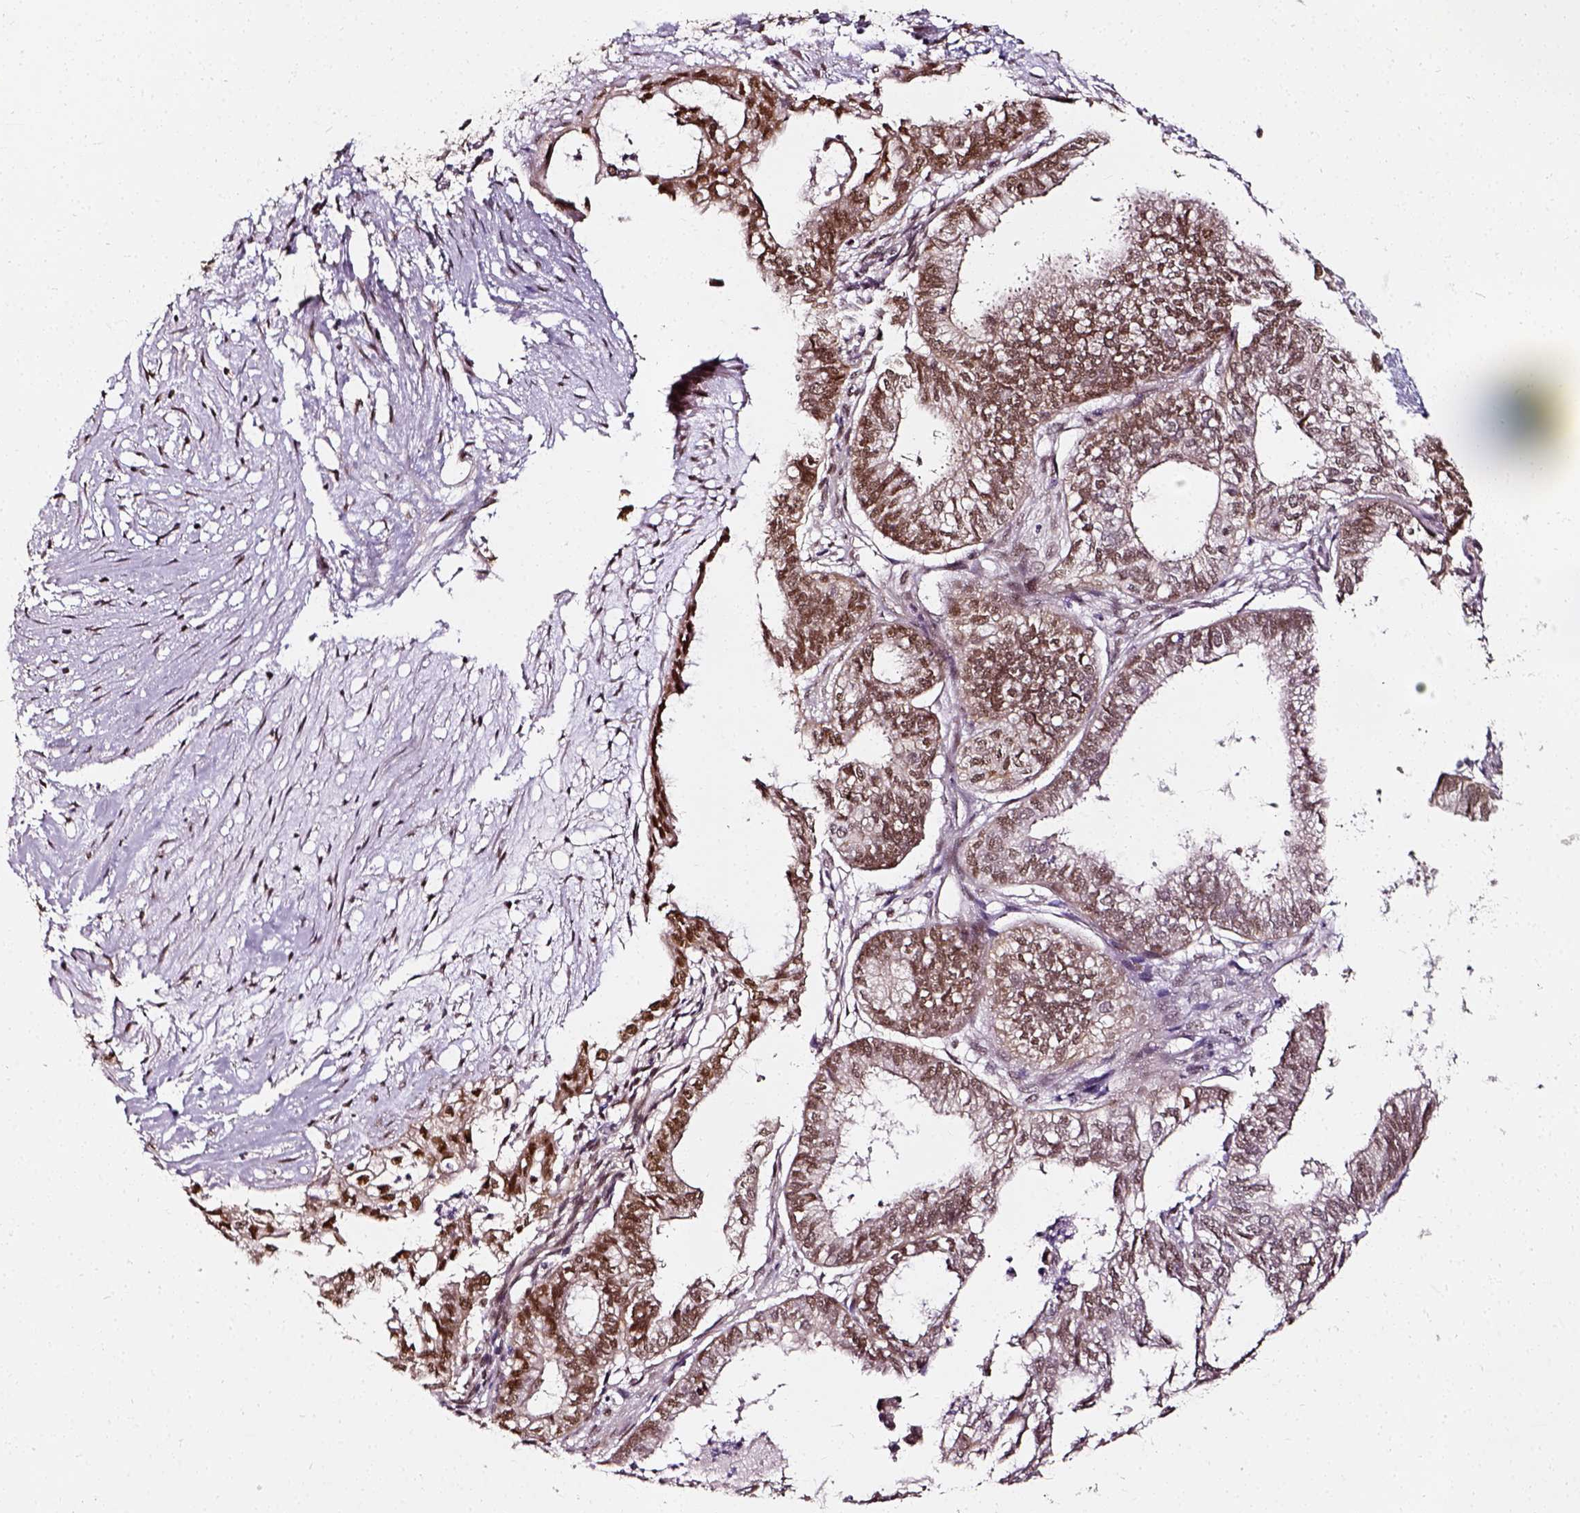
{"staining": {"intensity": "moderate", "quantity": "25%-75%", "location": "nuclear"}, "tissue": "ovarian cancer", "cell_type": "Tumor cells", "image_type": "cancer", "snomed": [{"axis": "morphology", "description": "Carcinoma, endometroid"}, {"axis": "topography", "description": "Ovary"}], "caption": "Human ovarian cancer stained with a protein marker demonstrates moderate staining in tumor cells.", "gene": "NACC1", "patient": {"sex": "female", "age": 64}}